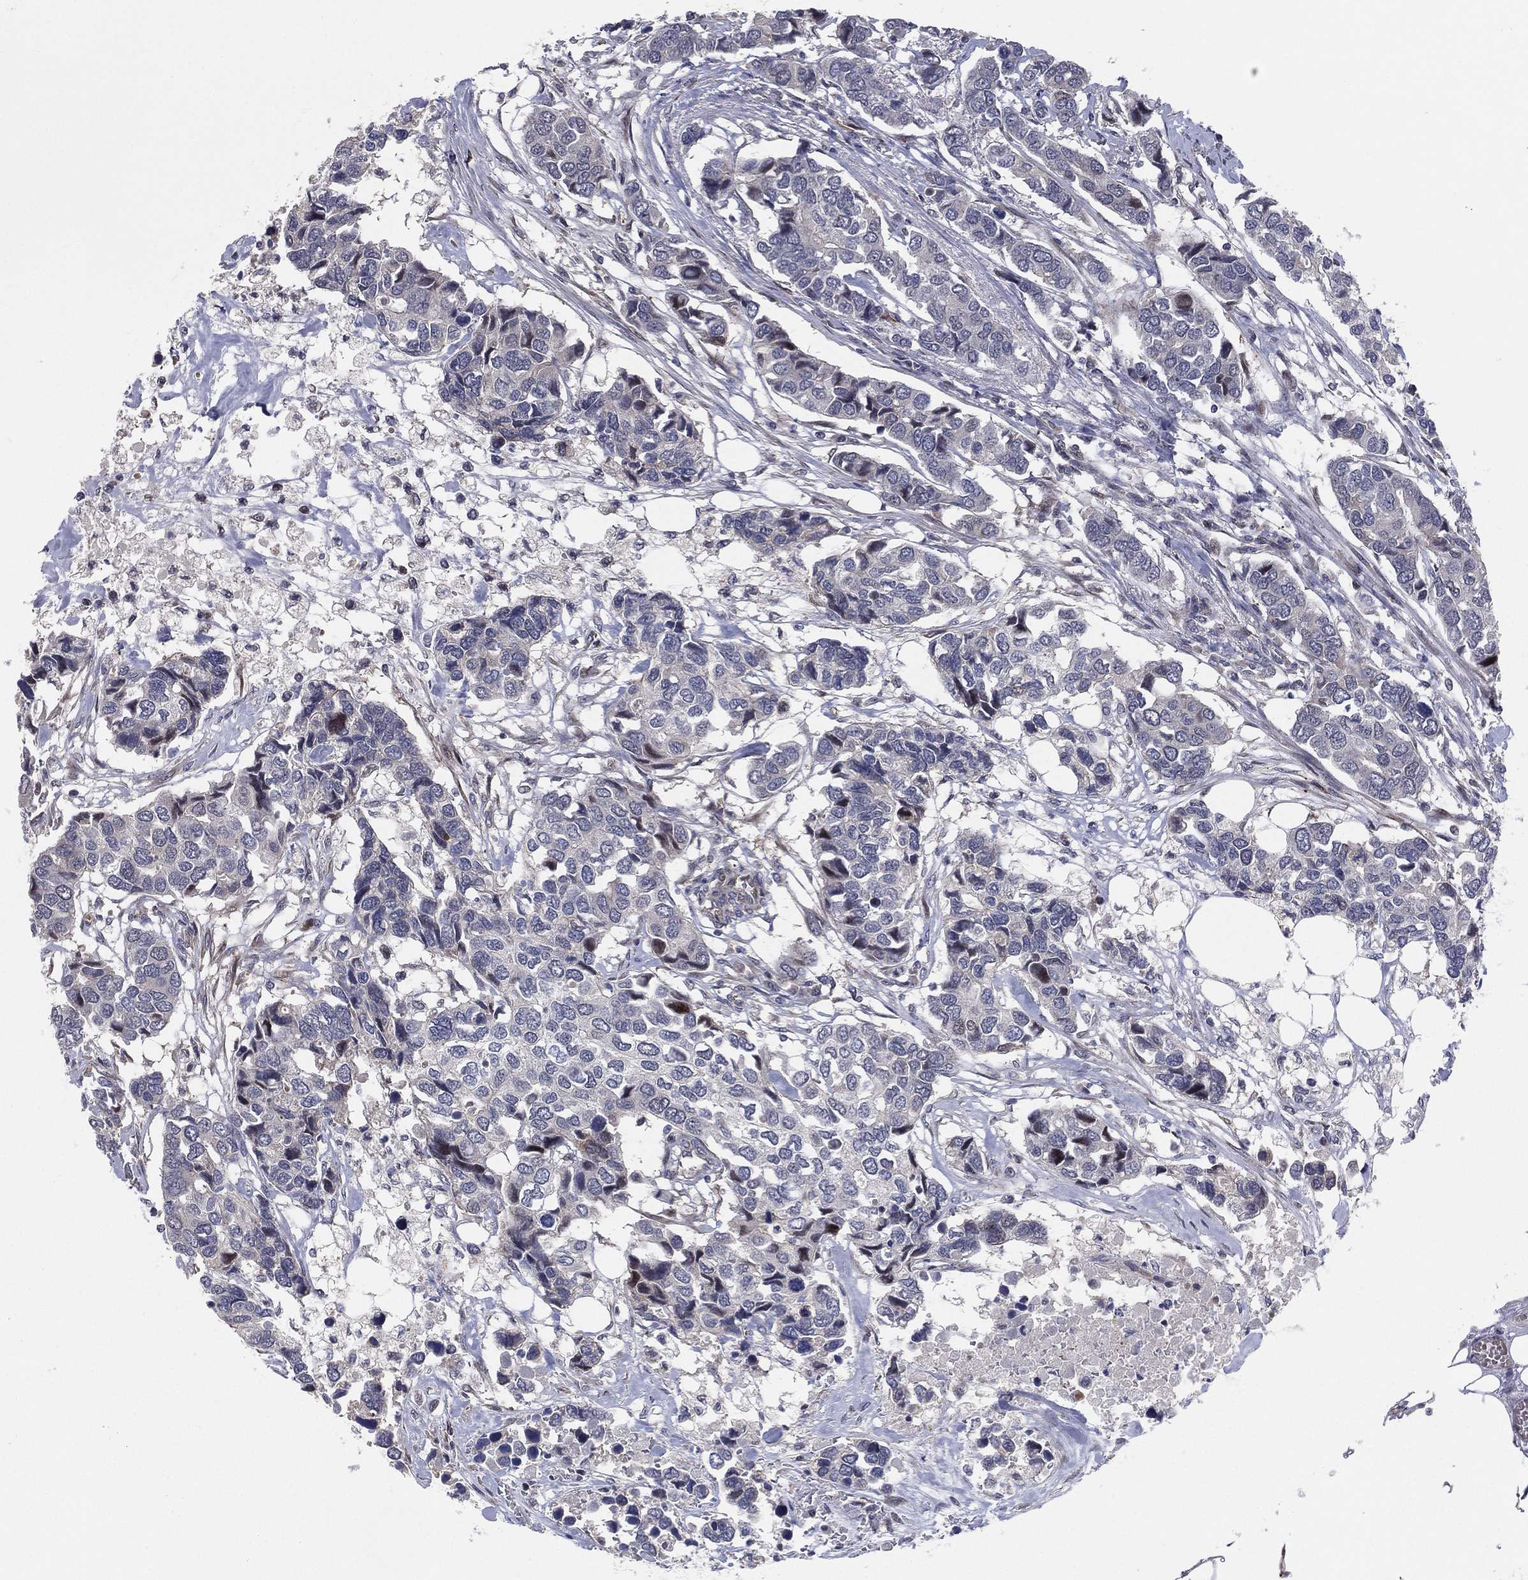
{"staining": {"intensity": "negative", "quantity": "none", "location": "none"}, "tissue": "breast cancer", "cell_type": "Tumor cells", "image_type": "cancer", "snomed": [{"axis": "morphology", "description": "Duct carcinoma"}, {"axis": "topography", "description": "Breast"}], "caption": "Immunohistochemistry (IHC) of breast intraductal carcinoma reveals no staining in tumor cells.", "gene": "UTP14A", "patient": {"sex": "female", "age": 83}}